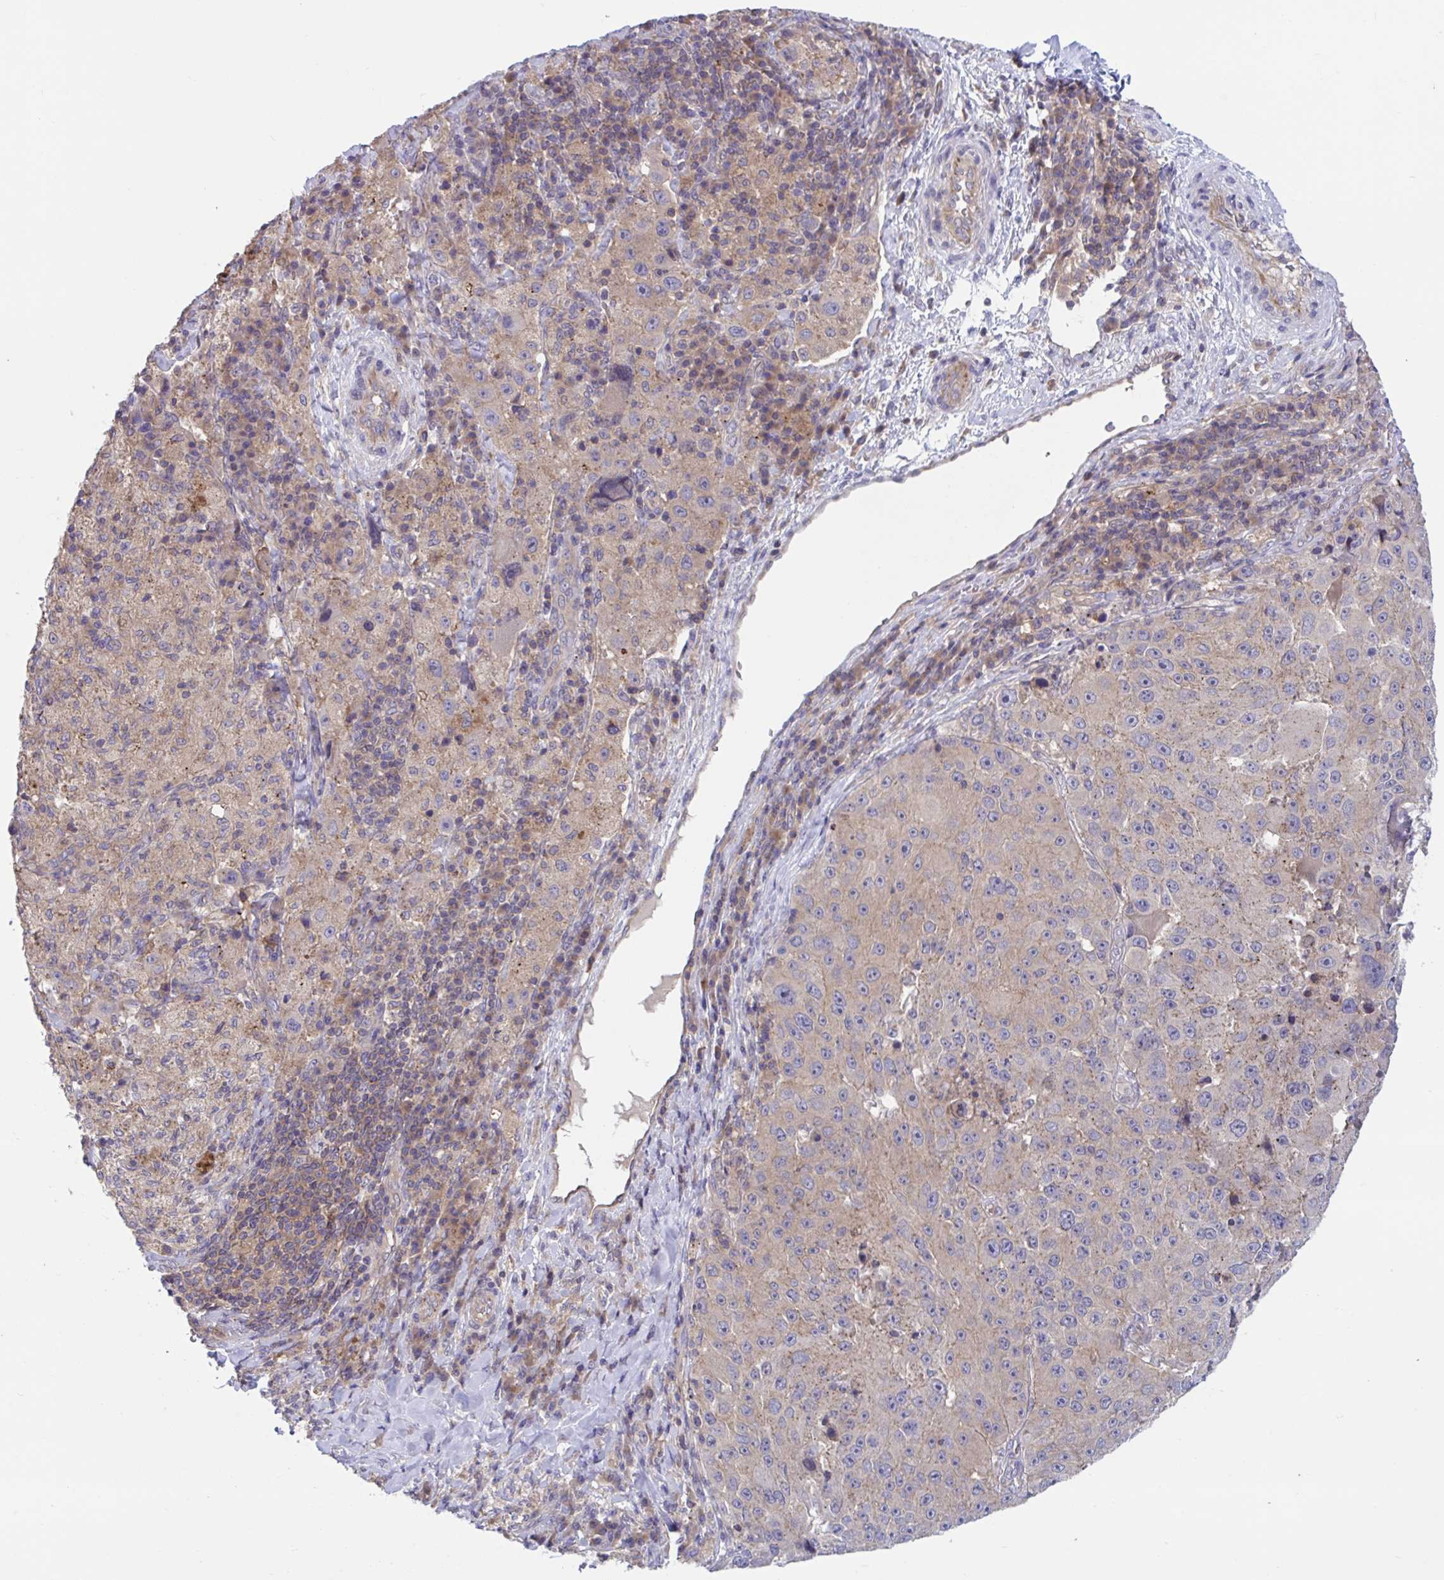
{"staining": {"intensity": "weak", "quantity": "<25%", "location": "cytoplasmic/membranous"}, "tissue": "melanoma", "cell_type": "Tumor cells", "image_type": "cancer", "snomed": [{"axis": "morphology", "description": "Malignant melanoma, Metastatic site"}, {"axis": "topography", "description": "Lymph node"}], "caption": "This is an IHC image of malignant melanoma (metastatic site). There is no positivity in tumor cells.", "gene": "IST1", "patient": {"sex": "male", "age": 62}}